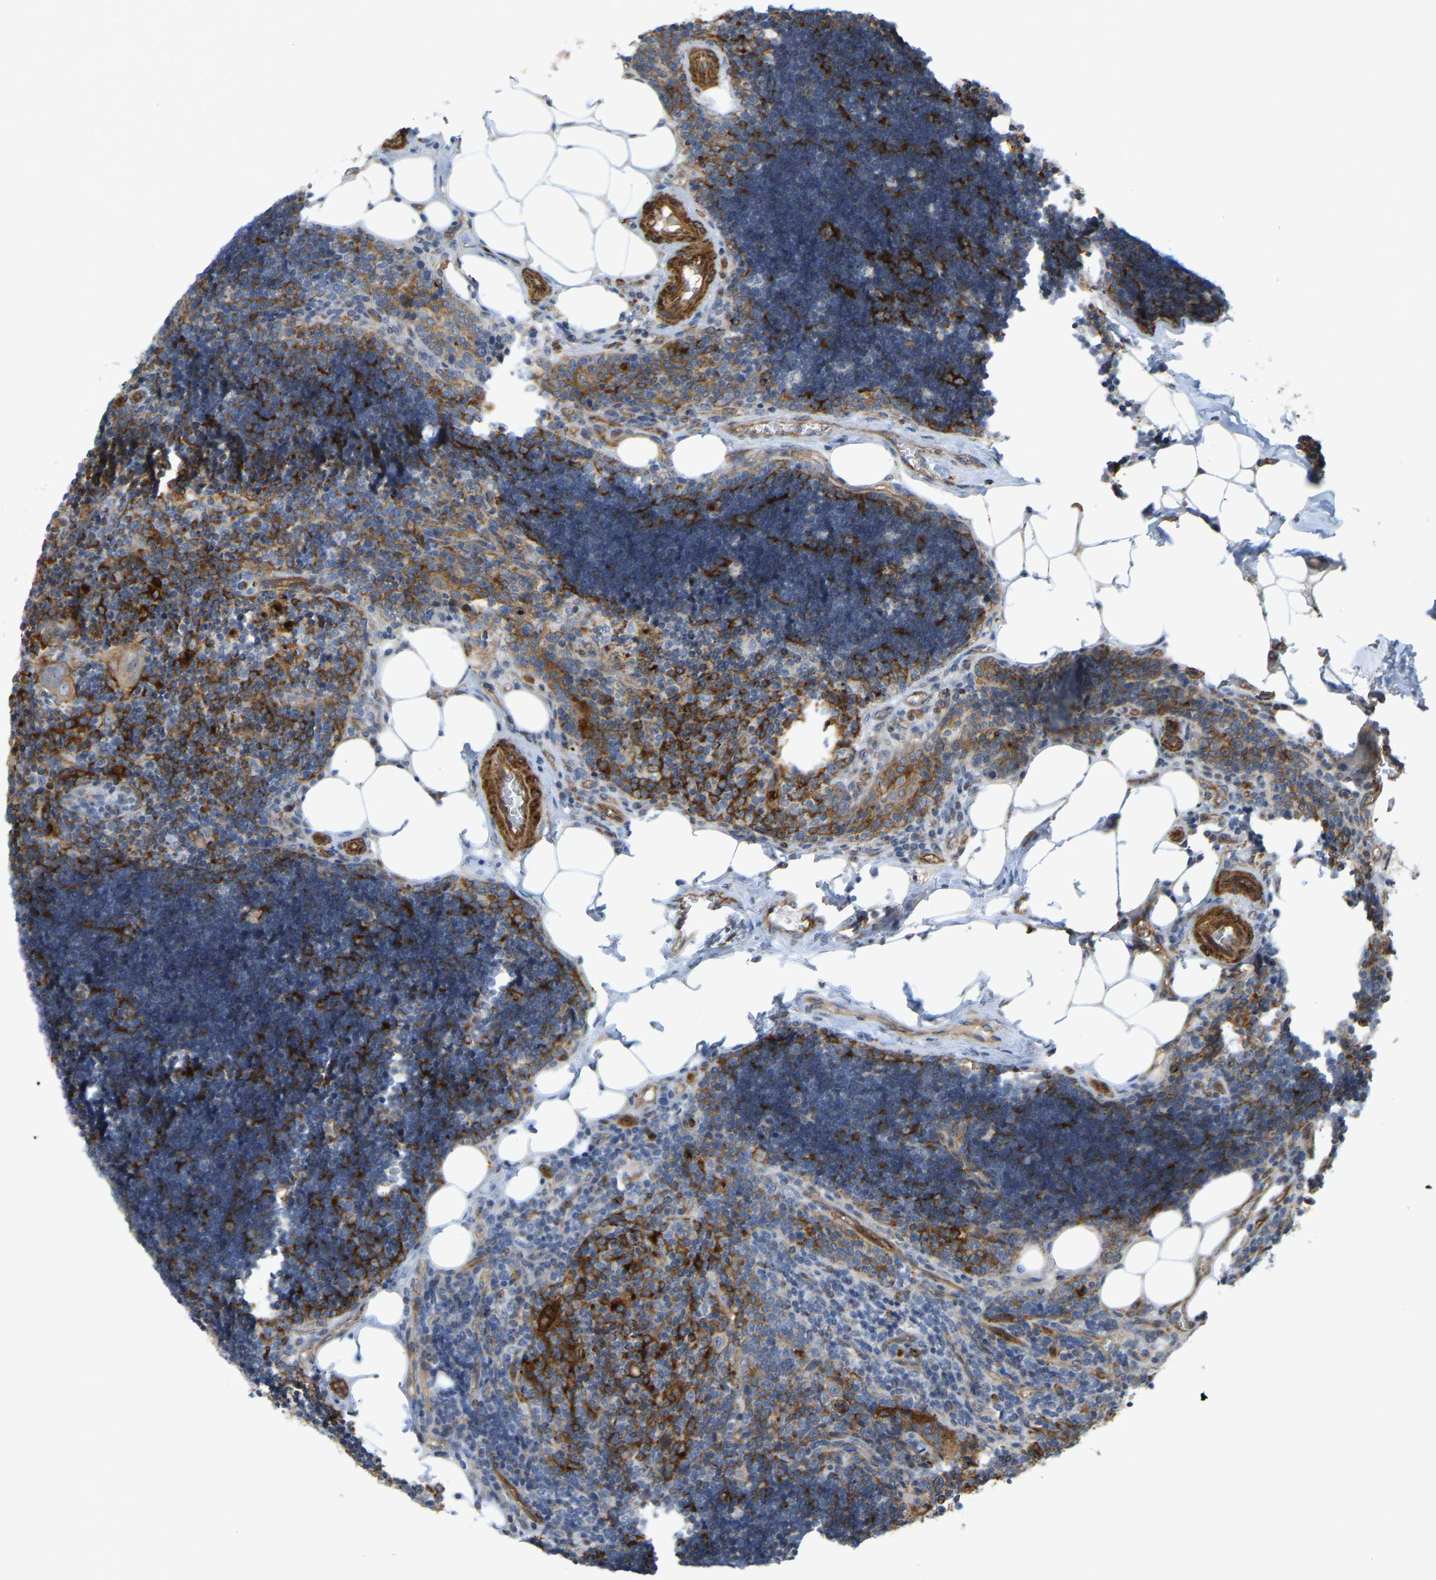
{"staining": {"intensity": "moderate", "quantity": "25%-75%", "location": "cytoplasmic/membranous"}, "tissue": "lymph node", "cell_type": "Germinal center cells", "image_type": "normal", "snomed": [{"axis": "morphology", "description": "Normal tissue, NOS"}, {"axis": "topography", "description": "Lymph node"}], "caption": "An image showing moderate cytoplasmic/membranous expression in approximately 25%-75% of germinal center cells in benign lymph node, as visualized by brown immunohistochemical staining.", "gene": "KIAA1671", "patient": {"sex": "male", "age": 33}}